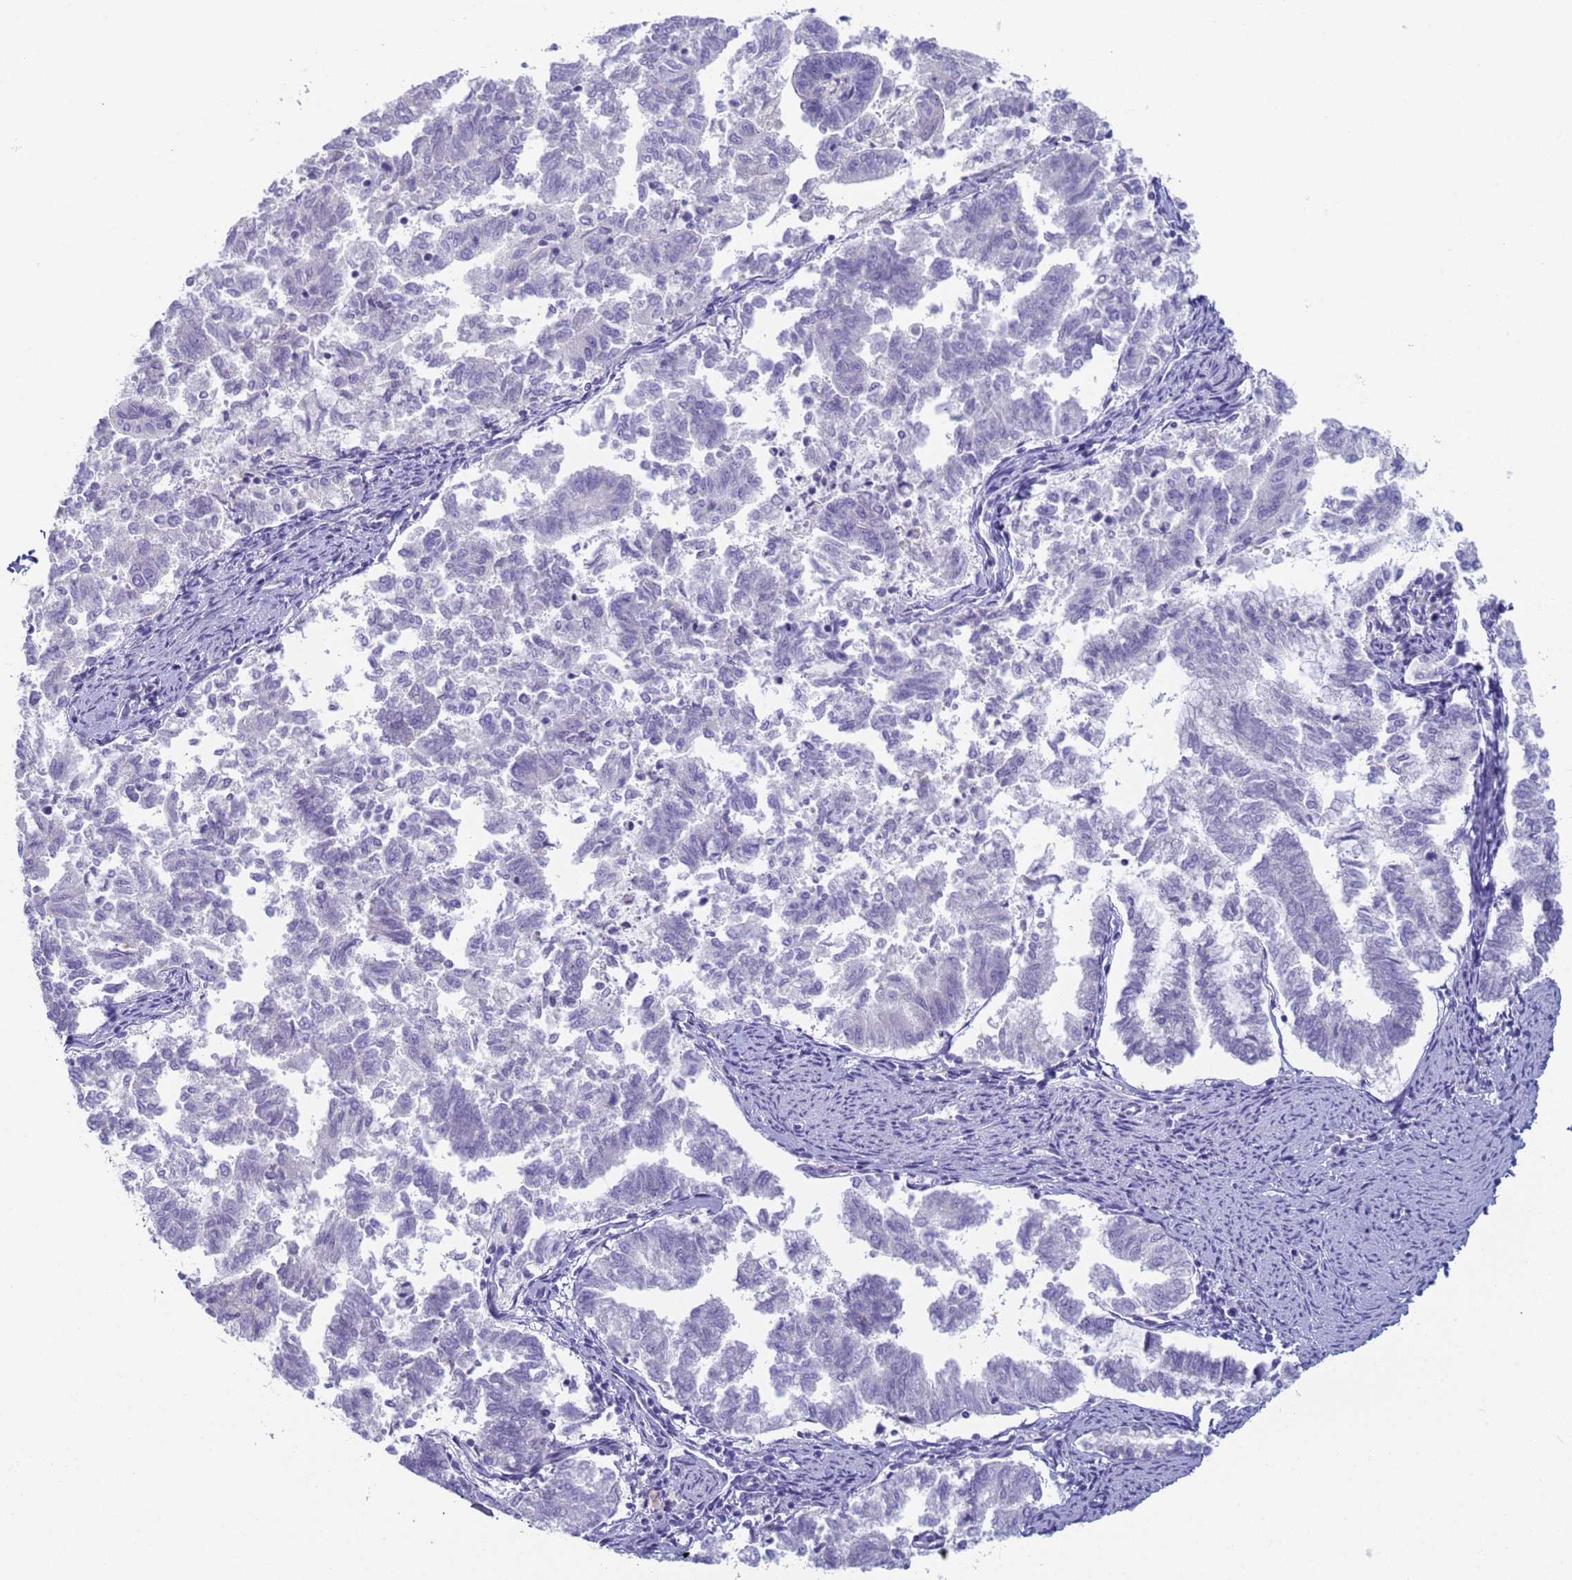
{"staining": {"intensity": "negative", "quantity": "none", "location": "none"}, "tissue": "endometrial cancer", "cell_type": "Tumor cells", "image_type": "cancer", "snomed": [{"axis": "morphology", "description": "Adenocarcinoma, NOS"}, {"axis": "topography", "description": "Endometrium"}], "caption": "Tumor cells show no significant positivity in endometrial cancer (adenocarcinoma).", "gene": "CR1", "patient": {"sex": "female", "age": 79}}